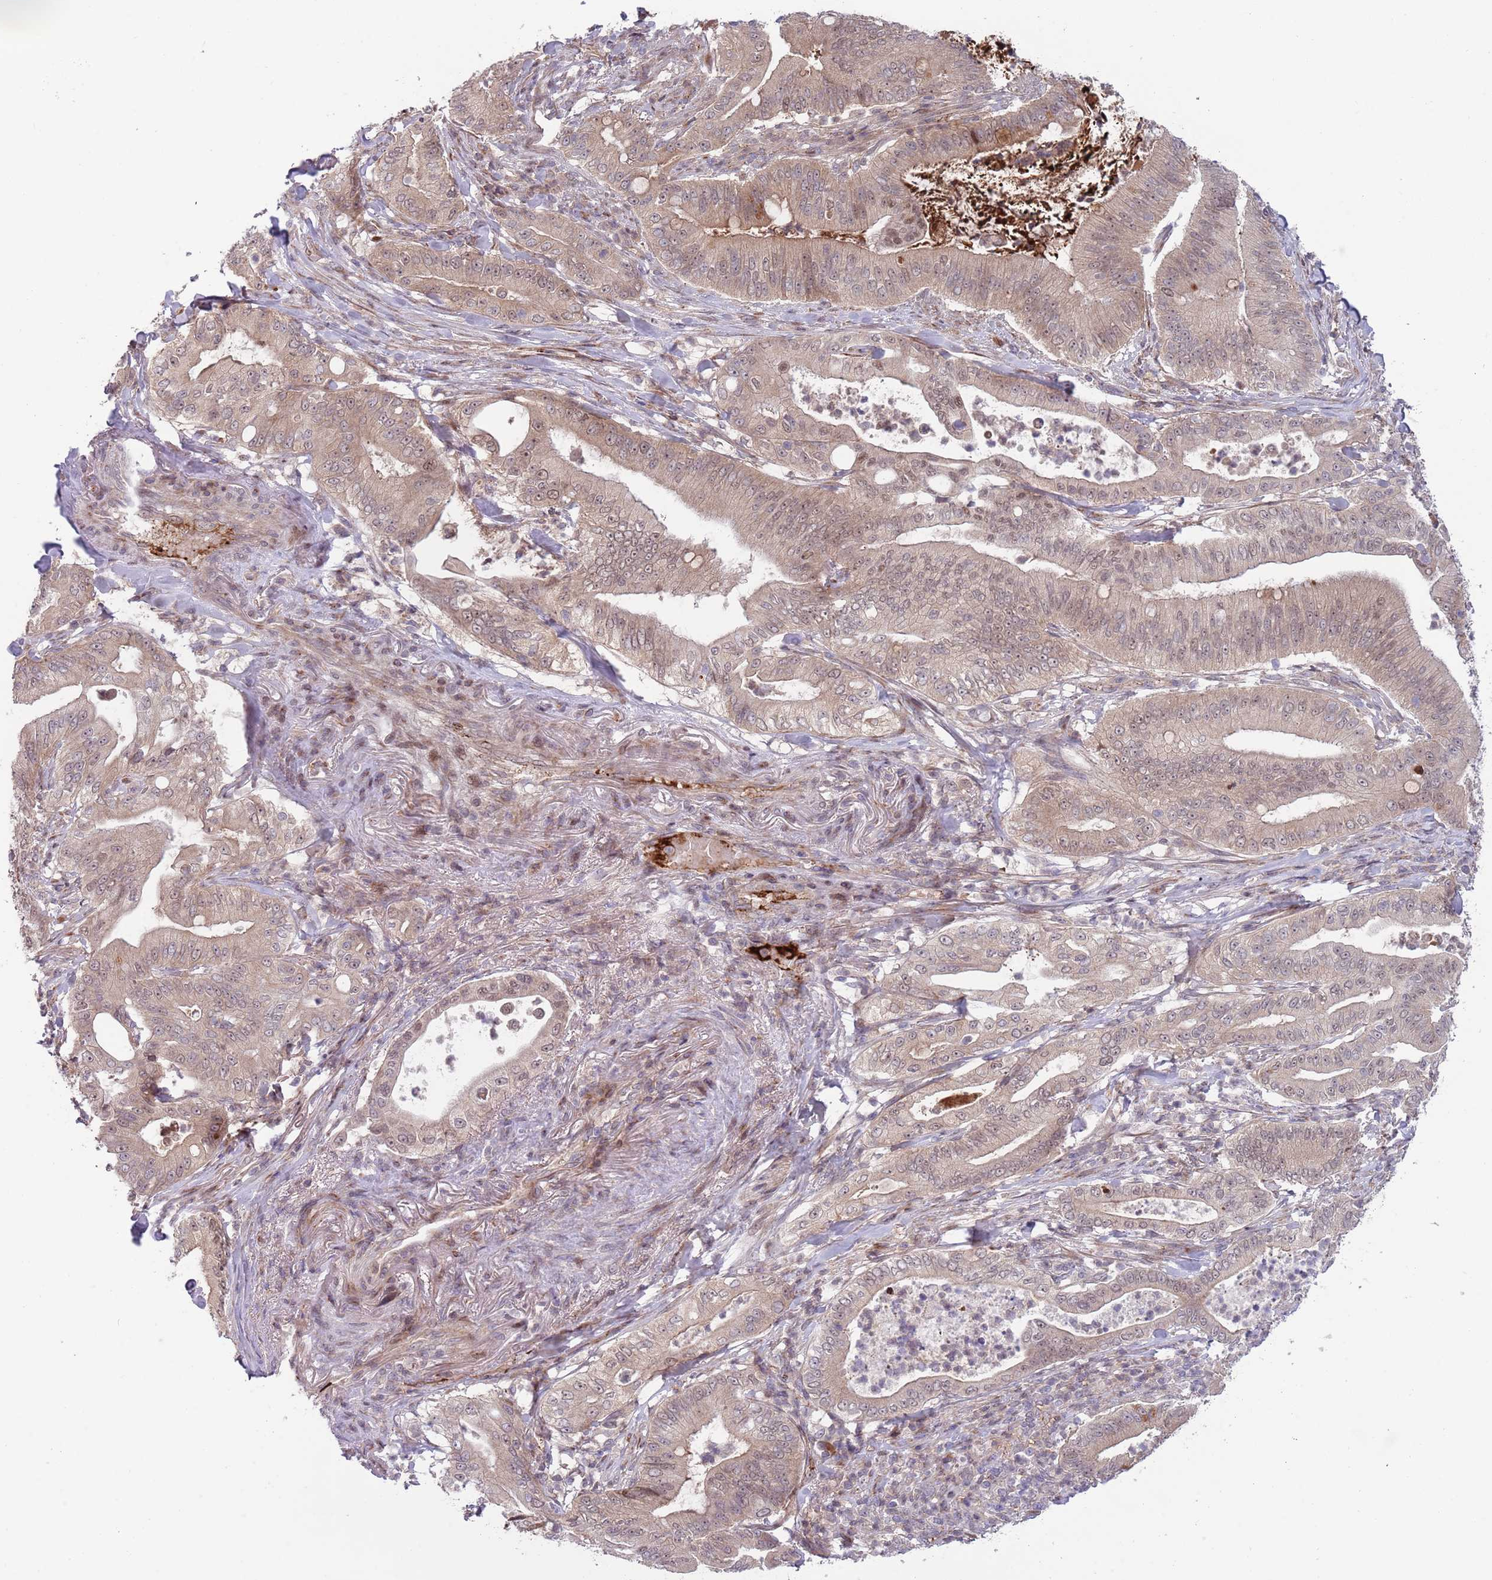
{"staining": {"intensity": "weak", "quantity": ">75%", "location": "cytoplasmic/membranous,nuclear"}, "tissue": "pancreatic cancer", "cell_type": "Tumor cells", "image_type": "cancer", "snomed": [{"axis": "morphology", "description": "Adenocarcinoma, NOS"}, {"axis": "topography", "description": "Pancreas"}], "caption": "Human pancreatic adenocarcinoma stained with a protein marker exhibits weak staining in tumor cells.", "gene": "NT5DC4", "patient": {"sex": "male", "age": 71}}